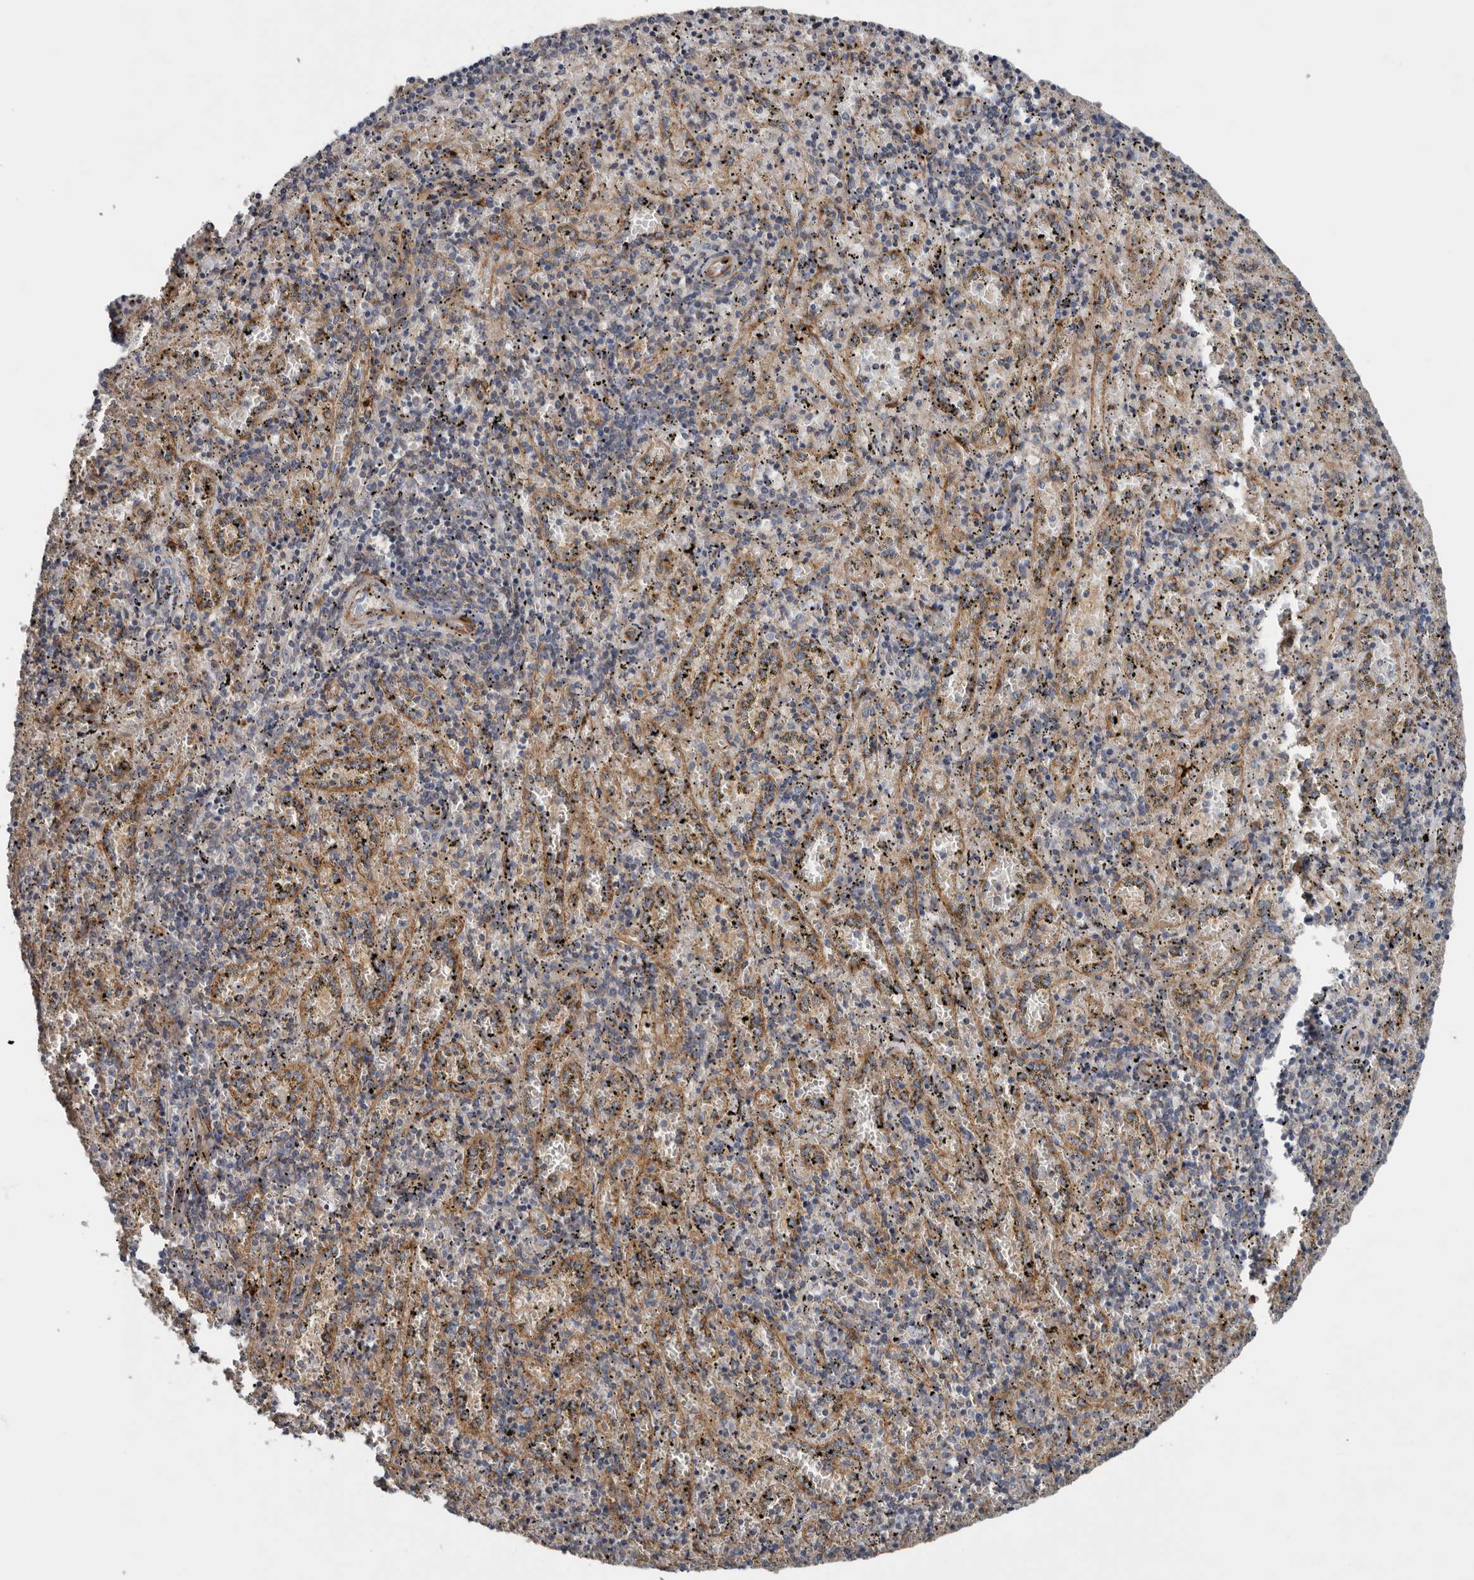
{"staining": {"intensity": "weak", "quantity": "<25%", "location": "cytoplasmic/membranous"}, "tissue": "spleen", "cell_type": "Cells in red pulp", "image_type": "normal", "snomed": [{"axis": "morphology", "description": "Normal tissue, NOS"}, {"axis": "topography", "description": "Spleen"}], "caption": "Immunohistochemistry (IHC) image of normal spleen: human spleen stained with DAB (3,3'-diaminobenzidine) reveals no significant protein positivity in cells in red pulp. (Stains: DAB (3,3'-diaminobenzidine) immunohistochemistry with hematoxylin counter stain, Microscopy: brightfield microscopy at high magnification).", "gene": "LUZP1", "patient": {"sex": "male", "age": 11}}